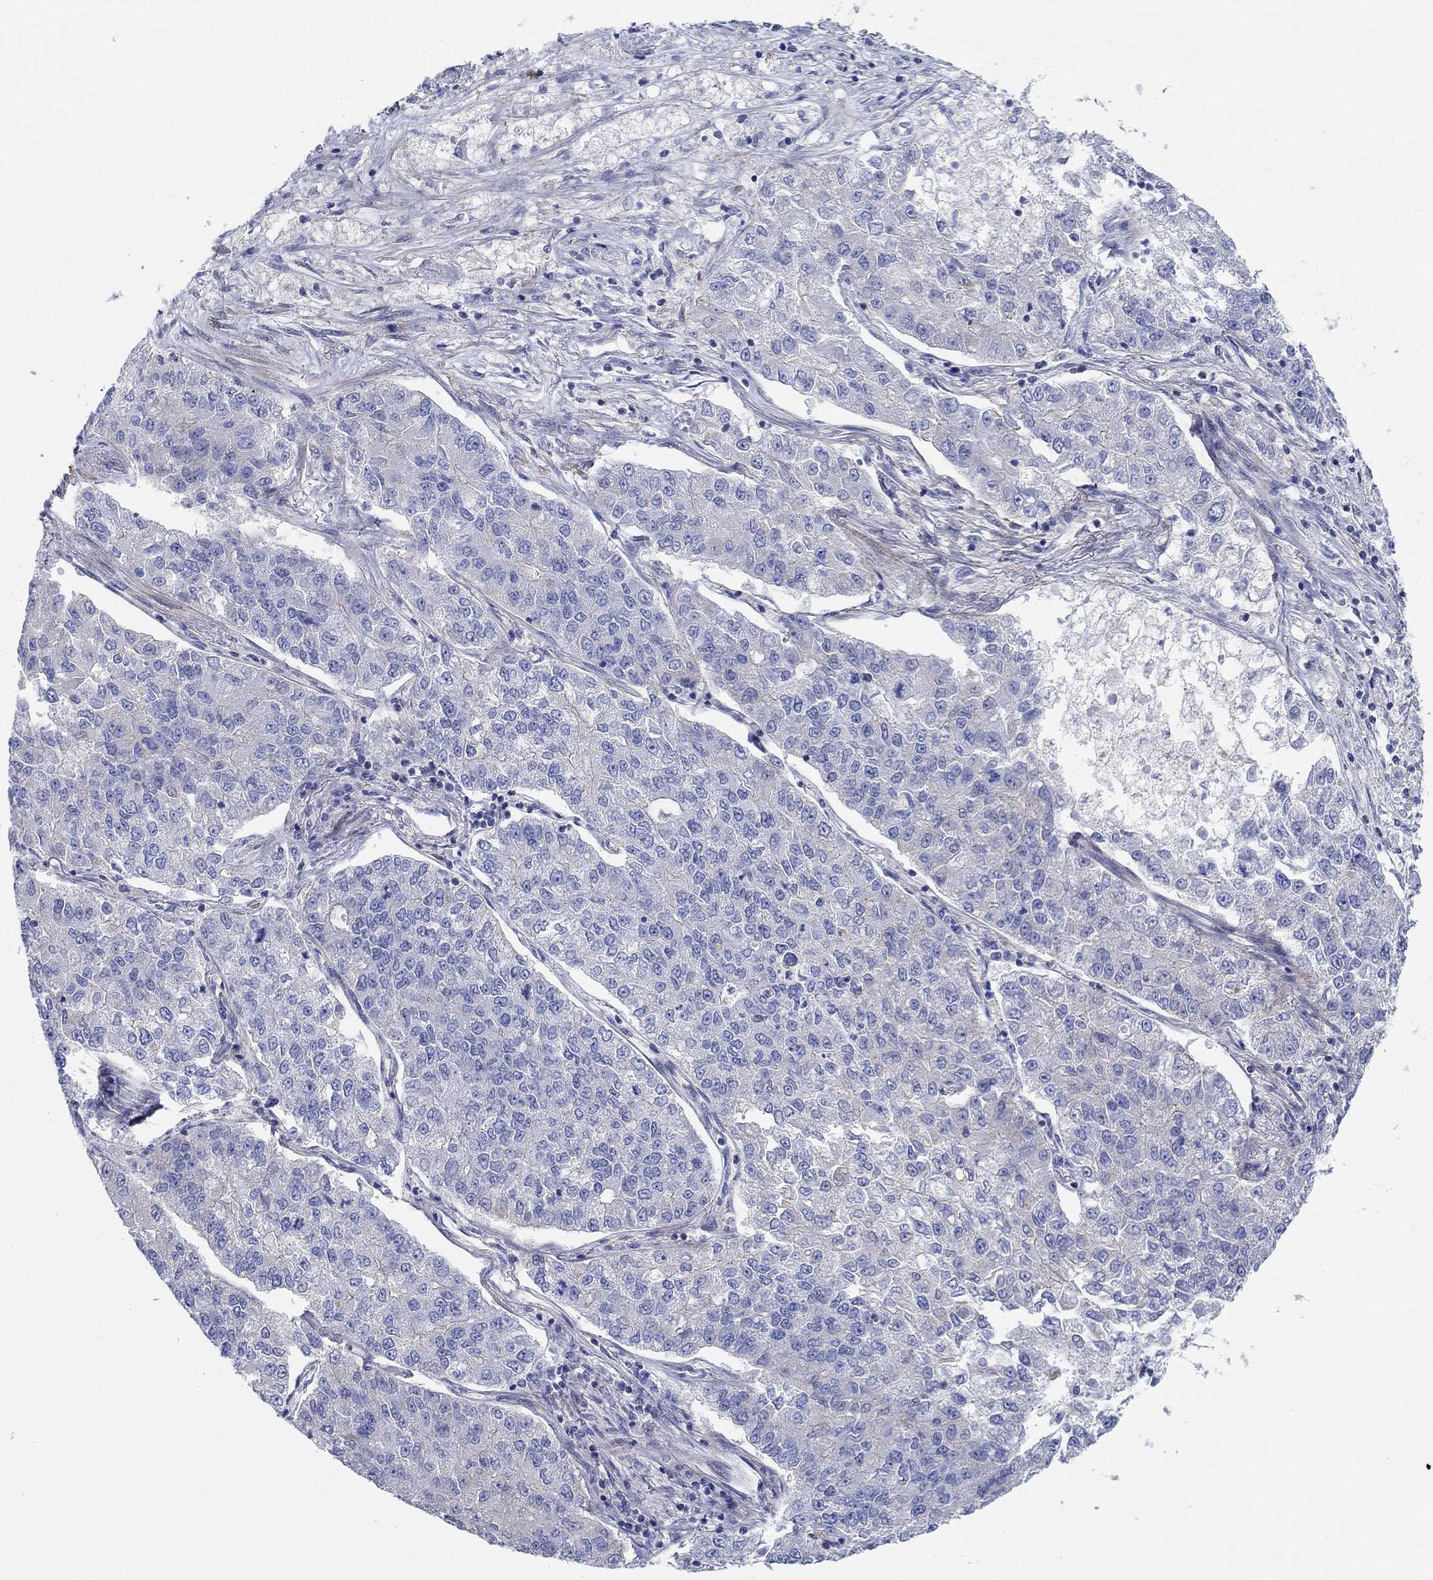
{"staining": {"intensity": "negative", "quantity": "none", "location": "none"}, "tissue": "lung cancer", "cell_type": "Tumor cells", "image_type": "cancer", "snomed": [{"axis": "morphology", "description": "Adenocarcinoma, NOS"}, {"axis": "topography", "description": "Lung"}], "caption": "Immunohistochemistry photomicrograph of human lung adenocarcinoma stained for a protein (brown), which exhibits no staining in tumor cells.", "gene": "FMN1", "patient": {"sex": "male", "age": 49}}